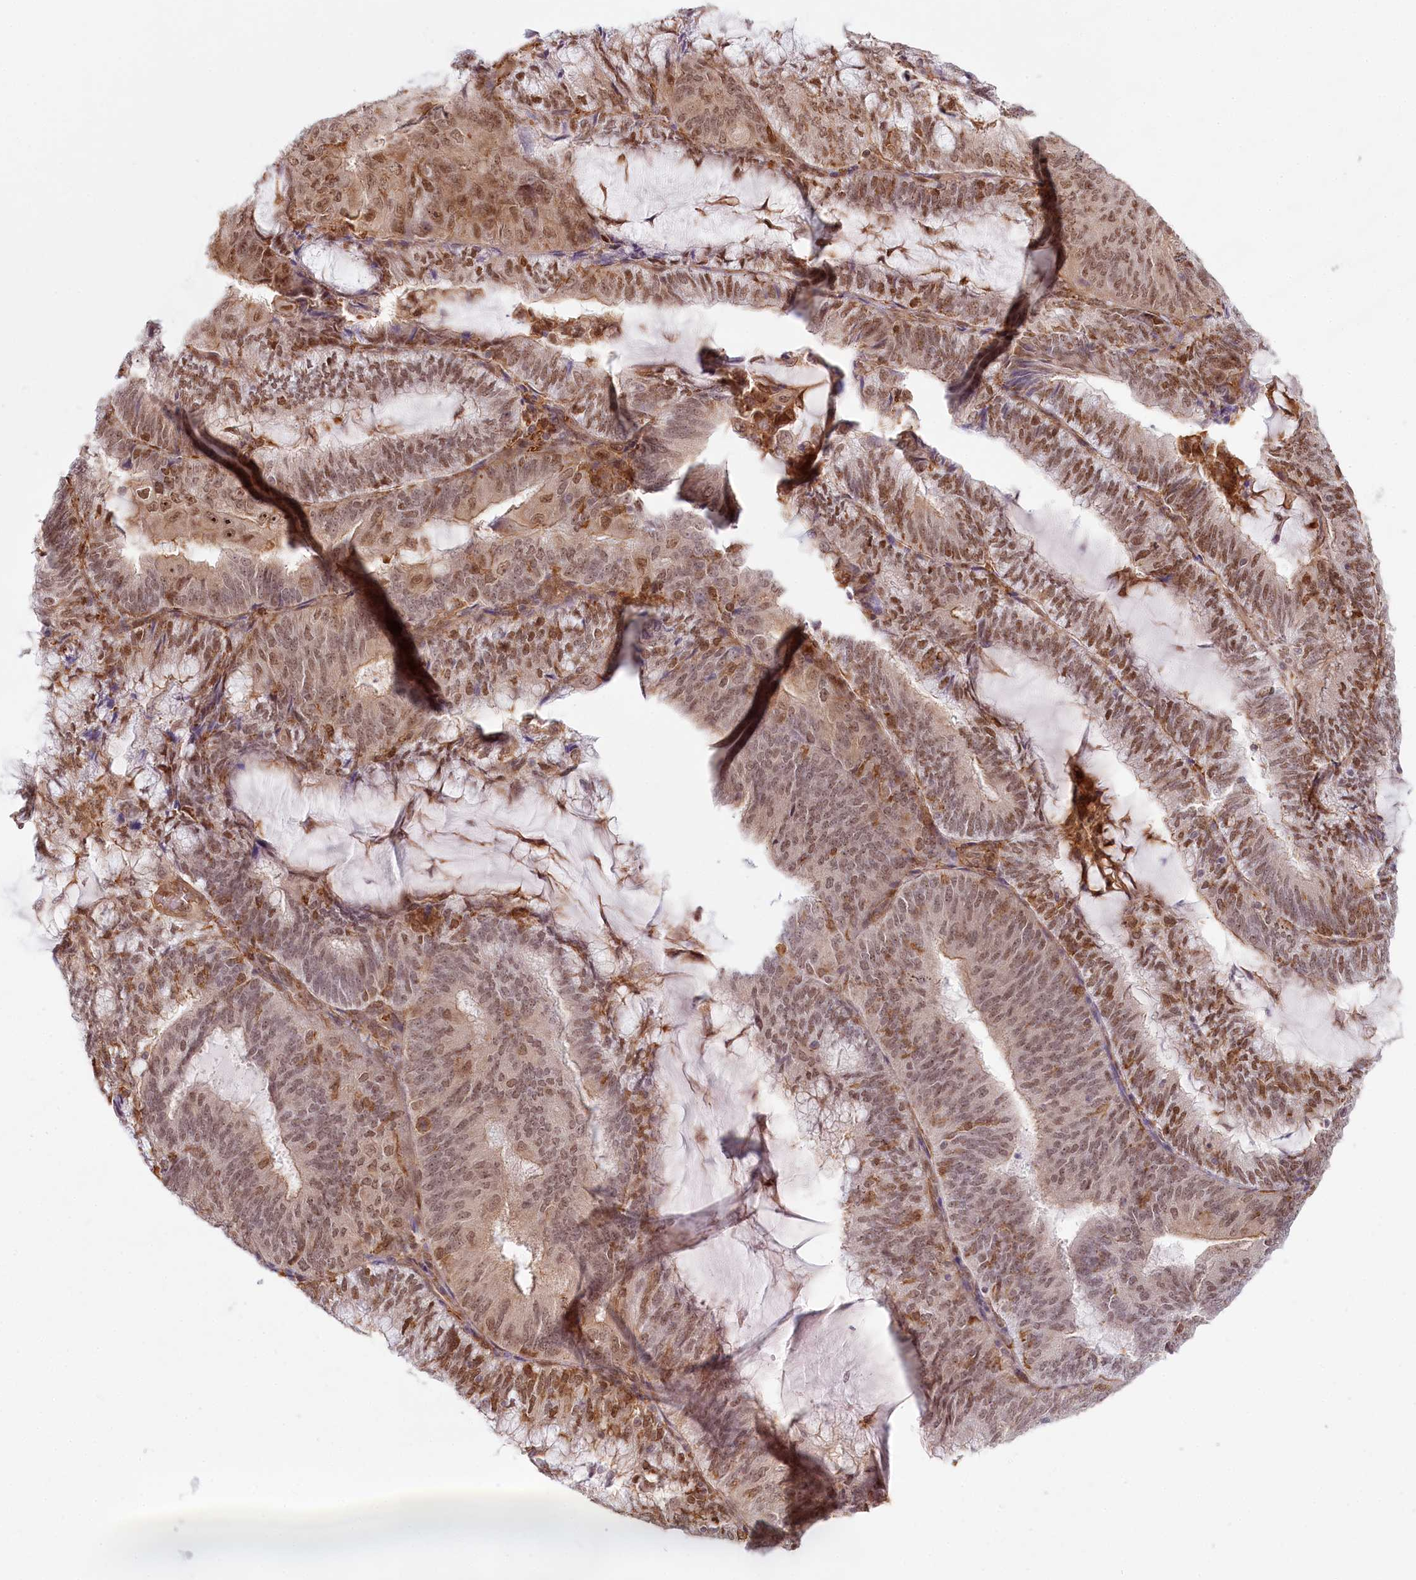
{"staining": {"intensity": "moderate", "quantity": "25%-75%", "location": "nuclear"}, "tissue": "endometrial cancer", "cell_type": "Tumor cells", "image_type": "cancer", "snomed": [{"axis": "morphology", "description": "Adenocarcinoma, NOS"}, {"axis": "topography", "description": "Endometrium"}], "caption": "Immunohistochemistry micrograph of endometrial cancer (adenocarcinoma) stained for a protein (brown), which demonstrates medium levels of moderate nuclear positivity in approximately 25%-75% of tumor cells.", "gene": "TUBGCP2", "patient": {"sex": "female", "age": 81}}